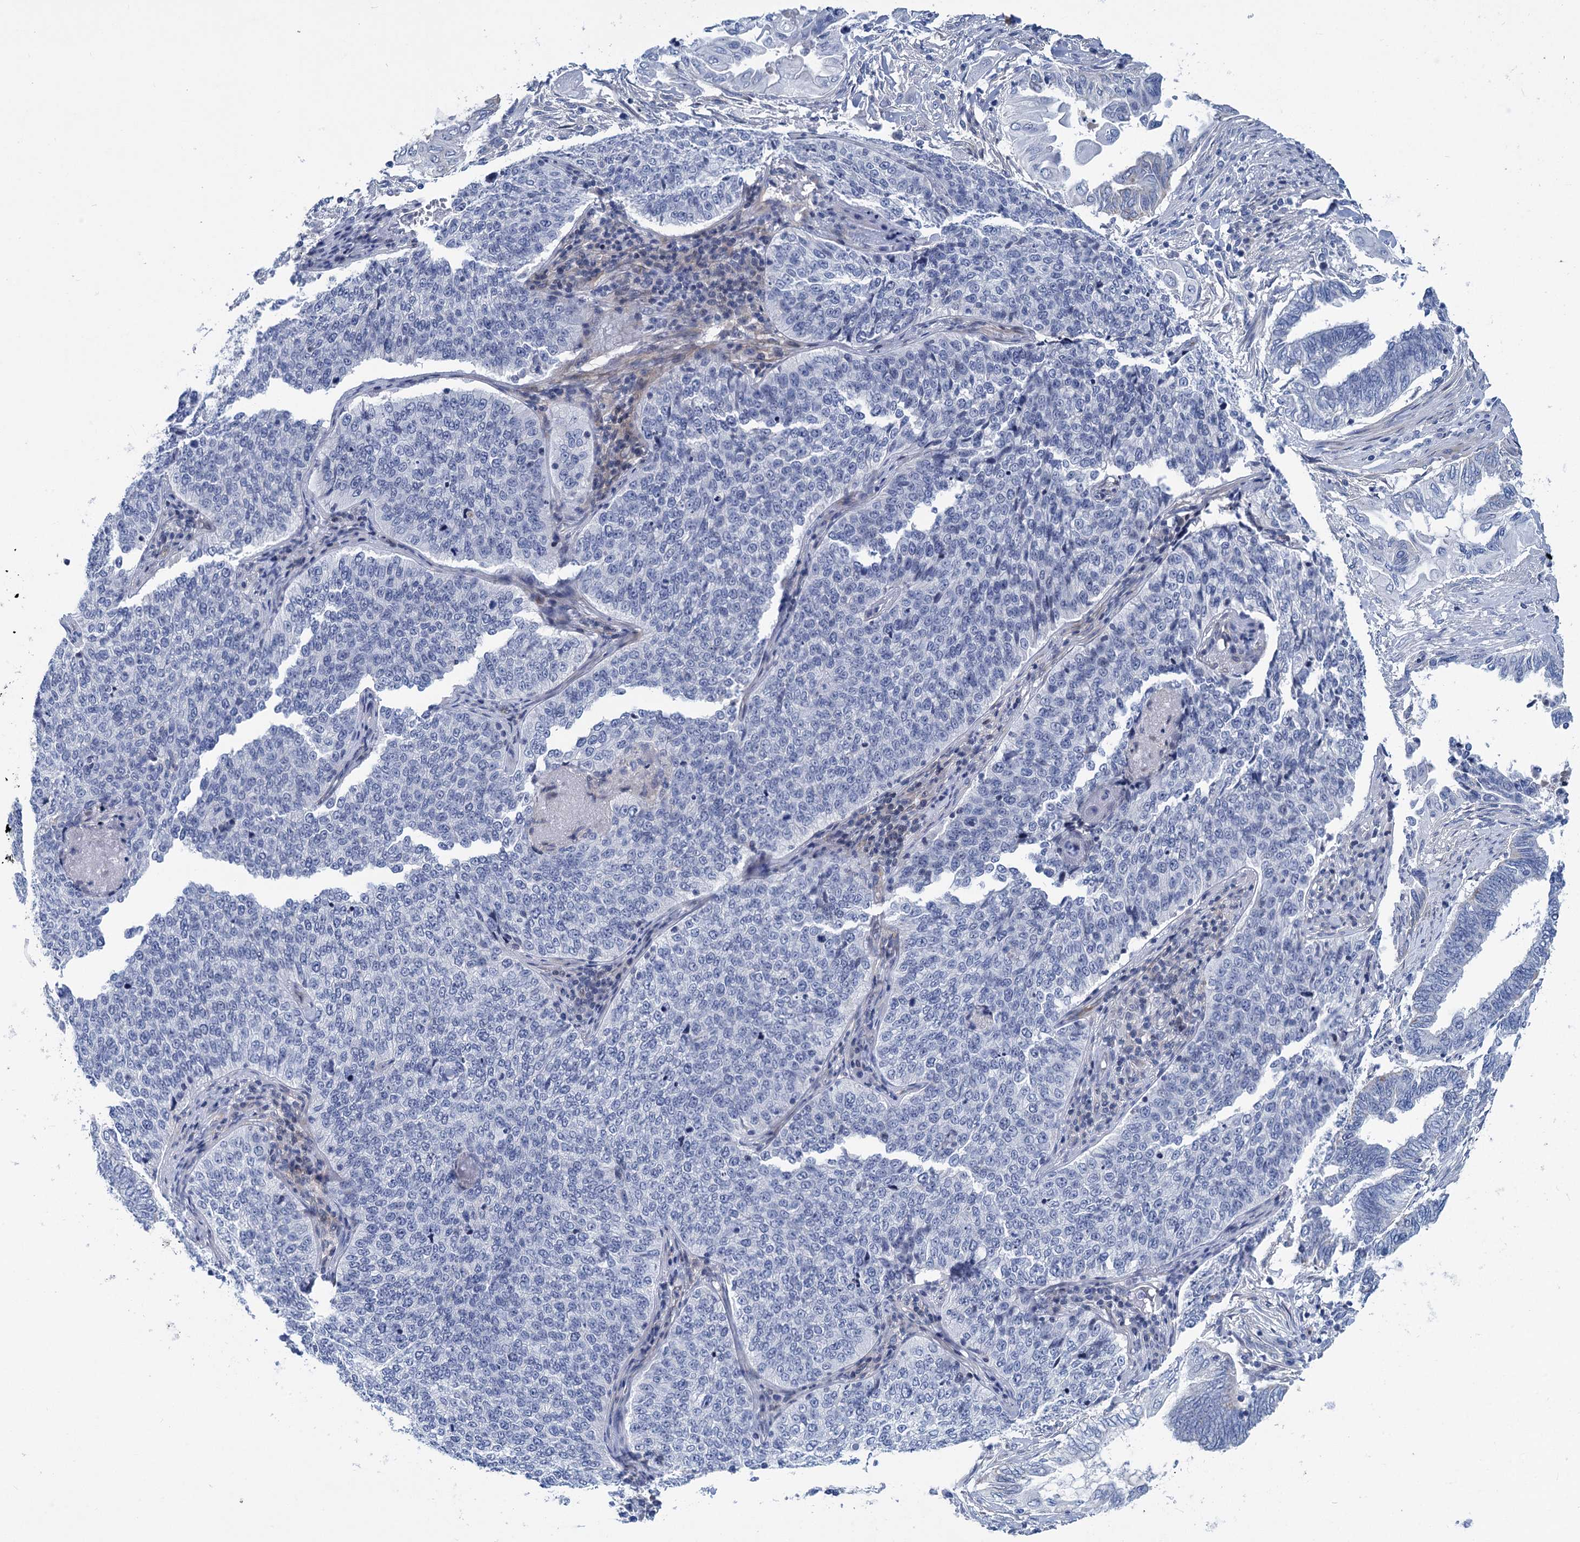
{"staining": {"intensity": "negative", "quantity": "none", "location": "none"}, "tissue": "cervical cancer", "cell_type": "Tumor cells", "image_type": "cancer", "snomed": [{"axis": "morphology", "description": "Squamous cell carcinoma, NOS"}, {"axis": "topography", "description": "Cervix"}], "caption": "Image shows no protein expression in tumor cells of squamous cell carcinoma (cervical) tissue.", "gene": "CHDH", "patient": {"sex": "female", "age": 35}}